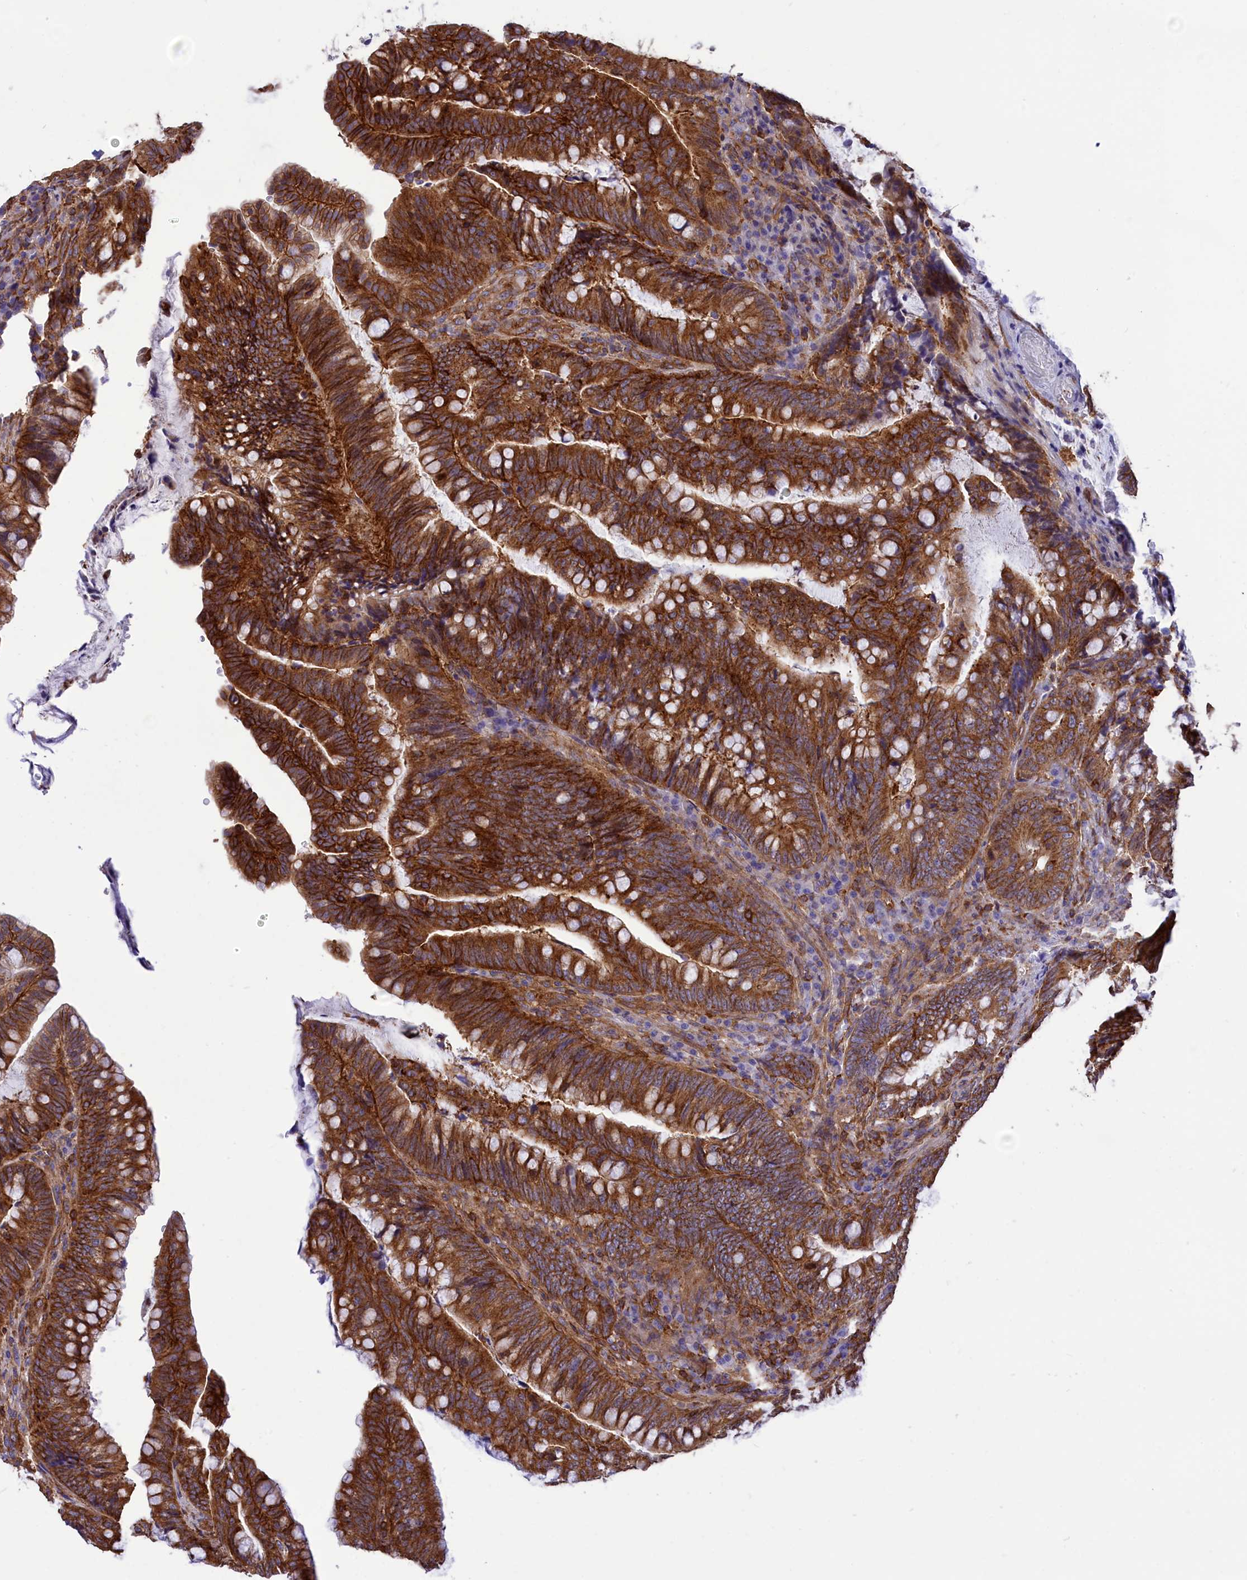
{"staining": {"intensity": "strong", "quantity": ">75%", "location": "cytoplasmic/membranous"}, "tissue": "colorectal cancer", "cell_type": "Tumor cells", "image_type": "cancer", "snomed": [{"axis": "morphology", "description": "Adenocarcinoma, NOS"}, {"axis": "topography", "description": "Colon"}], "caption": "This image shows IHC staining of human colorectal cancer, with high strong cytoplasmic/membranous positivity in approximately >75% of tumor cells.", "gene": "SEPTIN9", "patient": {"sex": "female", "age": 66}}